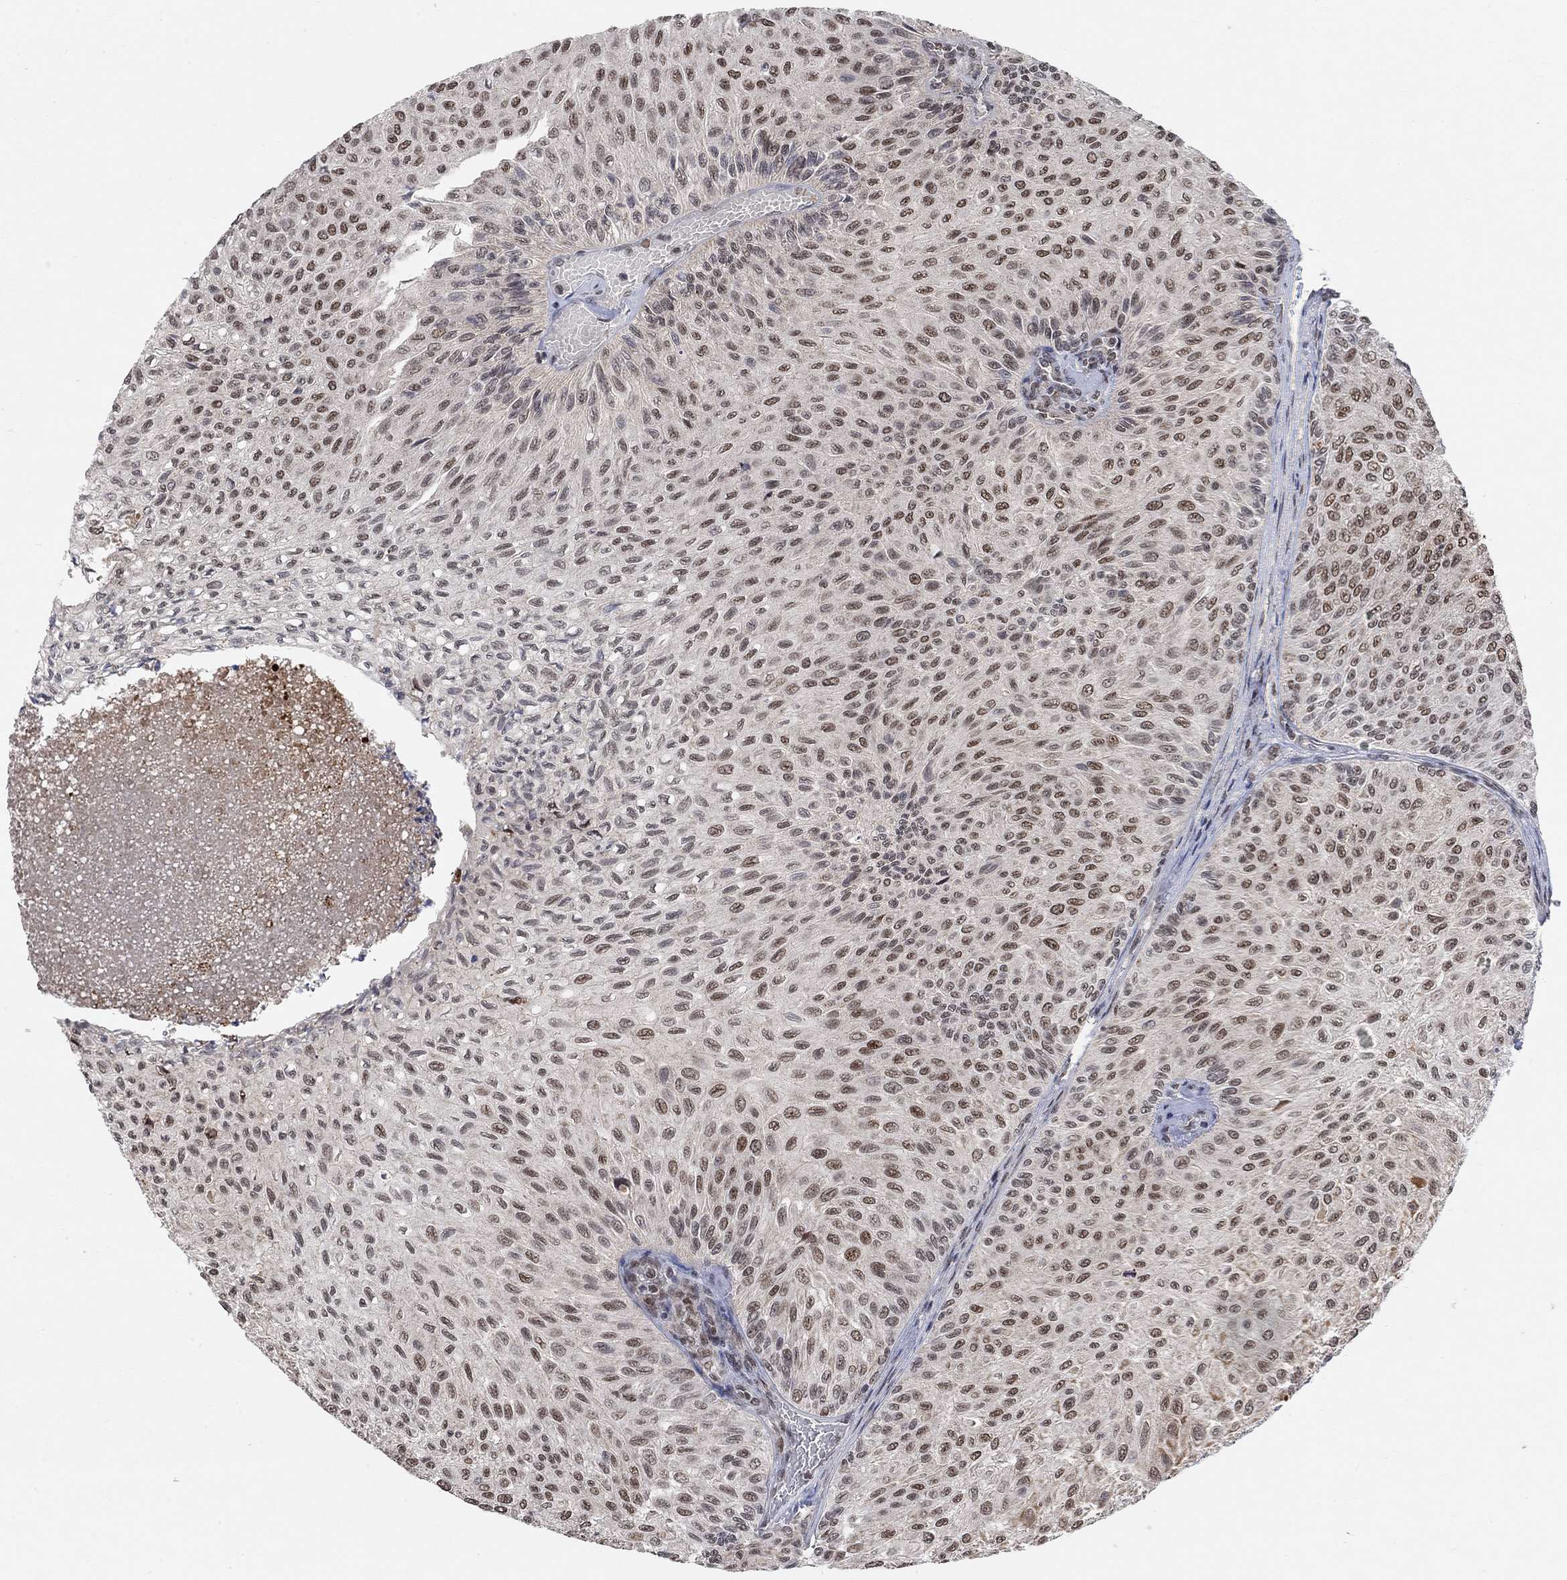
{"staining": {"intensity": "strong", "quantity": "25%-75%", "location": "nuclear"}, "tissue": "urothelial cancer", "cell_type": "Tumor cells", "image_type": "cancer", "snomed": [{"axis": "morphology", "description": "Urothelial carcinoma, Low grade"}, {"axis": "topography", "description": "Urinary bladder"}], "caption": "There is high levels of strong nuclear positivity in tumor cells of low-grade urothelial carcinoma, as demonstrated by immunohistochemical staining (brown color).", "gene": "THAP8", "patient": {"sex": "male", "age": 78}}